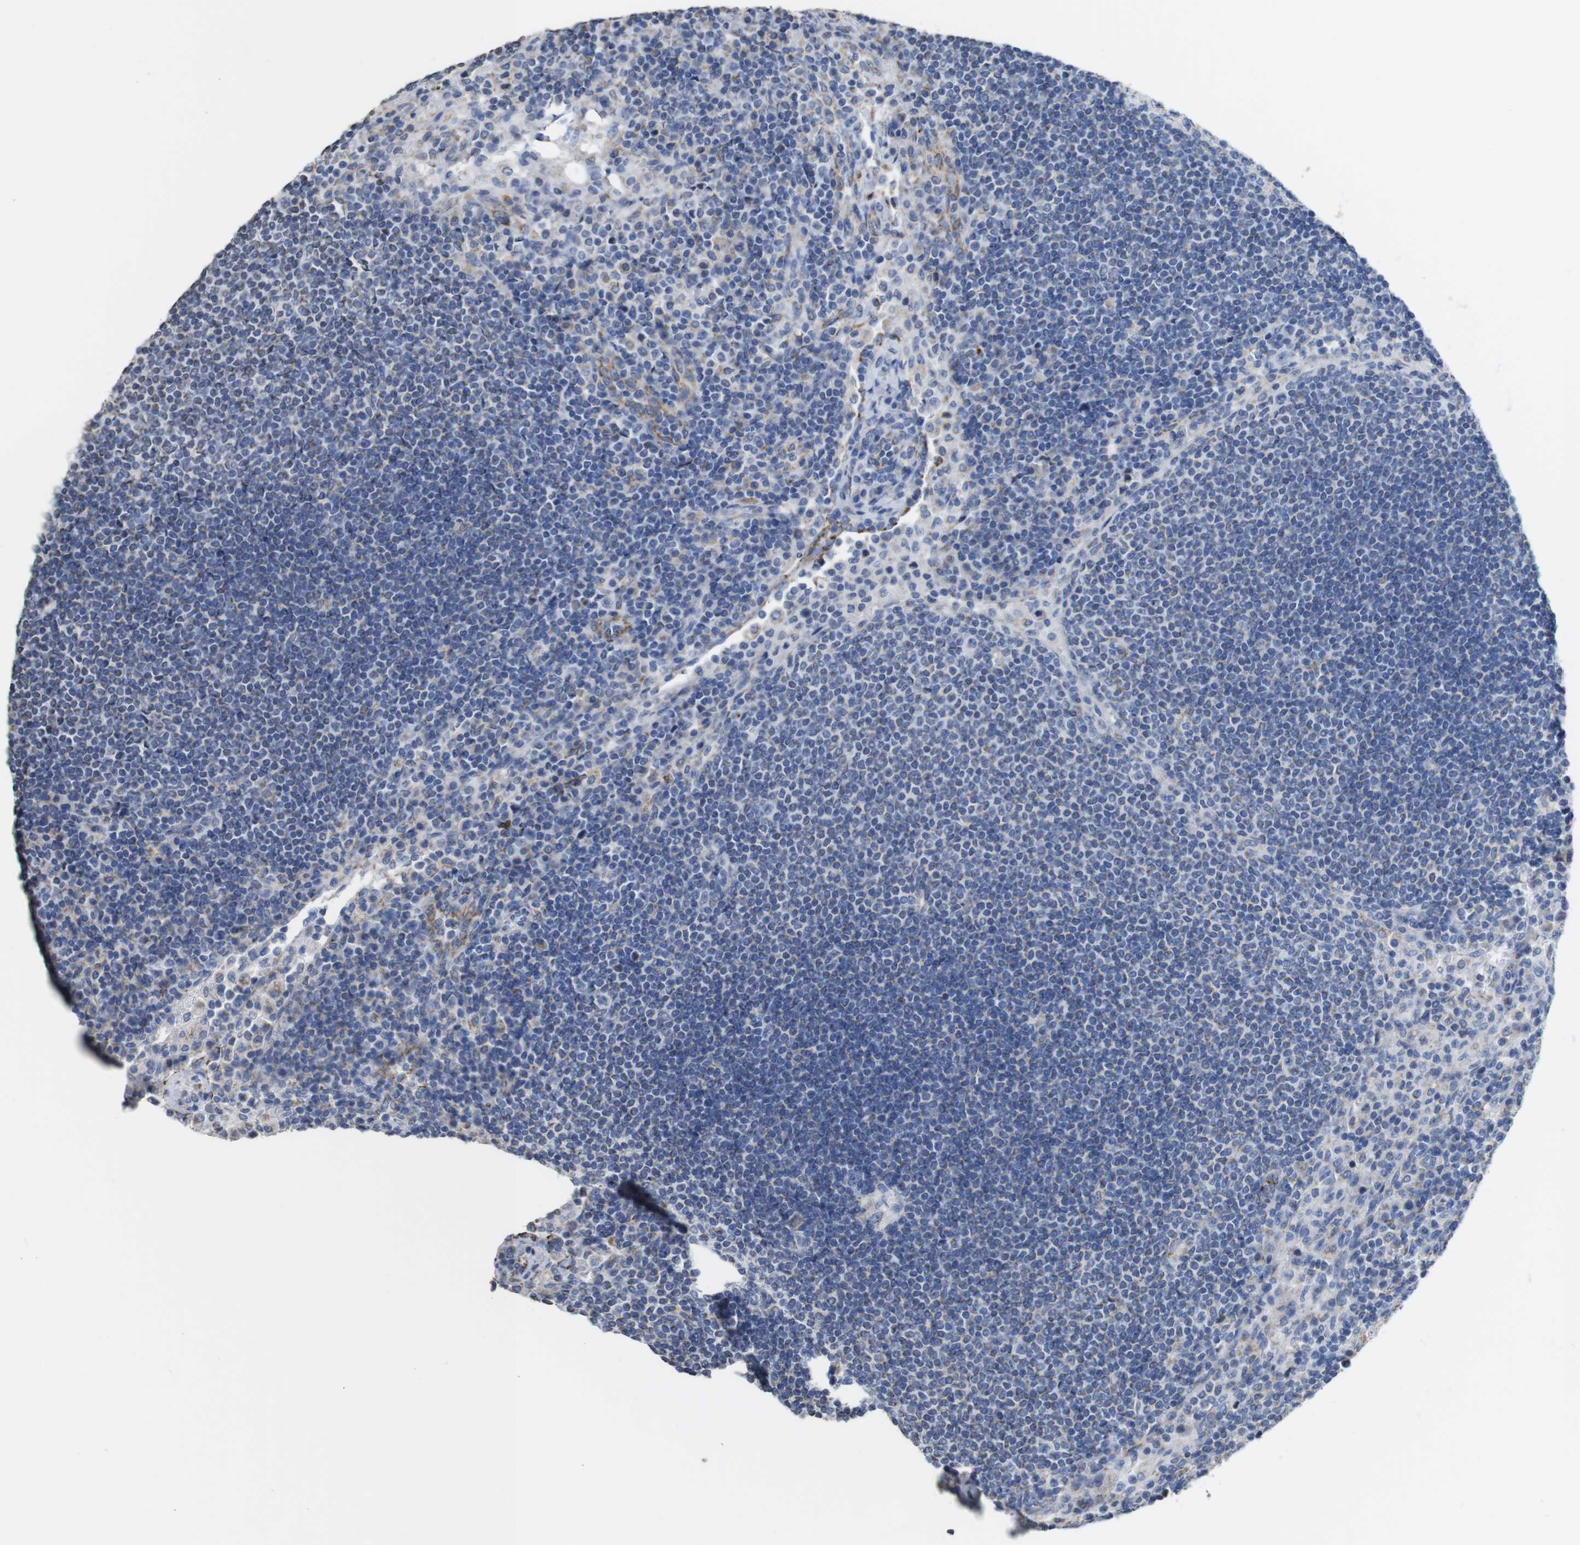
{"staining": {"intensity": "negative", "quantity": "none", "location": "none"}, "tissue": "lymph node", "cell_type": "Germinal center cells", "image_type": "normal", "snomed": [{"axis": "morphology", "description": "Normal tissue, NOS"}, {"axis": "topography", "description": "Lymph node"}], "caption": "High magnification brightfield microscopy of normal lymph node stained with DAB (brown) and counterstained with hematoxylin (blue): germinal center cells show no significant positivity. (DAB (3,3'-diaminobenzidine) immunohistochemistry, high magnification).", "gene": "MAOA", "patient": {"sex": "female", "age": 53}}